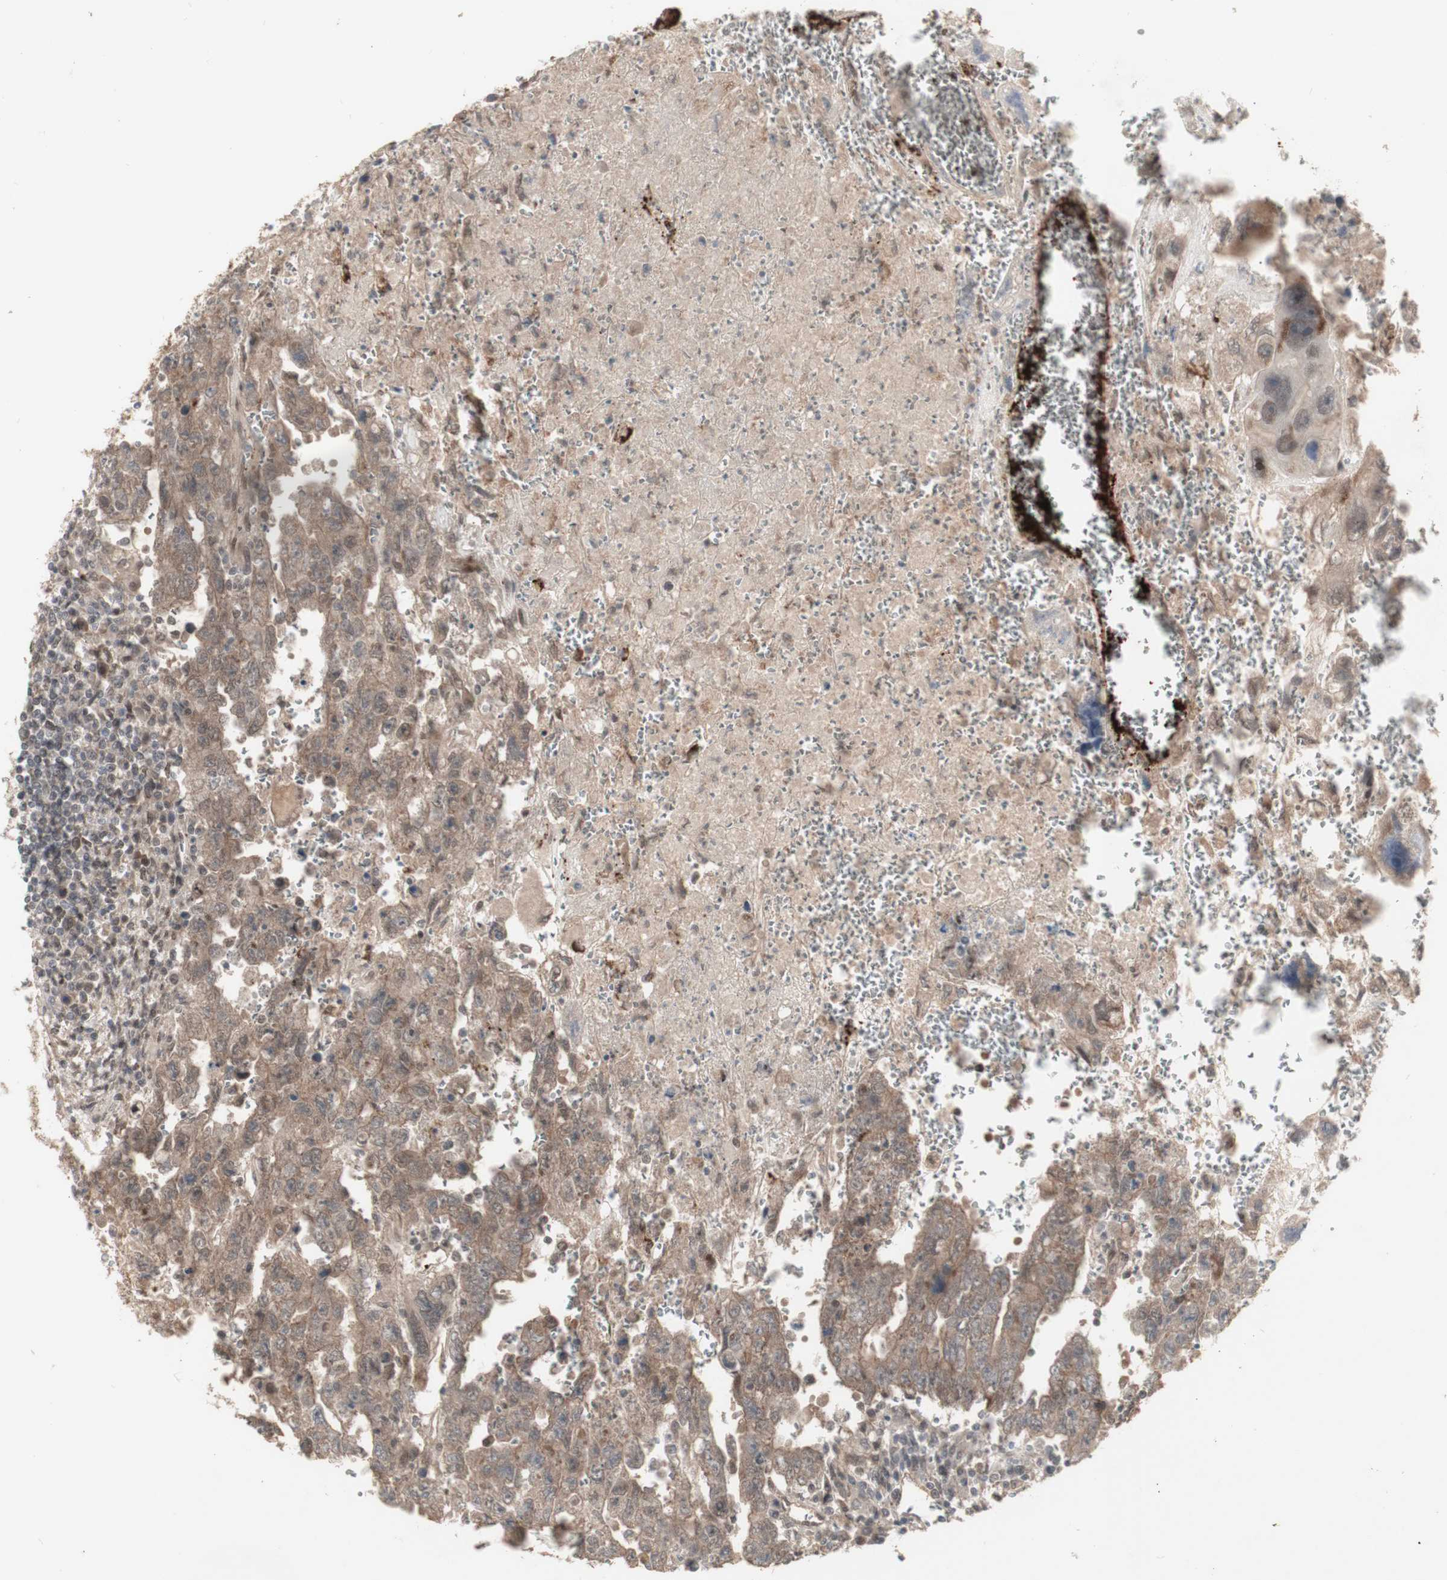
{"staining": {"intensity": "moderate", "quantity": ">75%", "location": "cytoplasmic/membranous"}, "tissue": "testis cancer", "cell_type": "Tumor cells", "image_type": "cancer", "snomed": [{"axis": "morphology", "description": "Carcinoma, Embryonal, NOS"}, {"axis": "topography", "description": "Testis"}], "caption": "Testis cancer (embryonal carcinoma) was stained to show a protein in brown. There is medium levels of moderate cytoplasmic/membranous expression in approximately >75% of tumor cells. (DAB (3,3'-diaminobenzidine) IHC with brightfield microscopy, high magnification).", "gene": "ALOX12", "patient": {"sex": "male", "age": 28}}